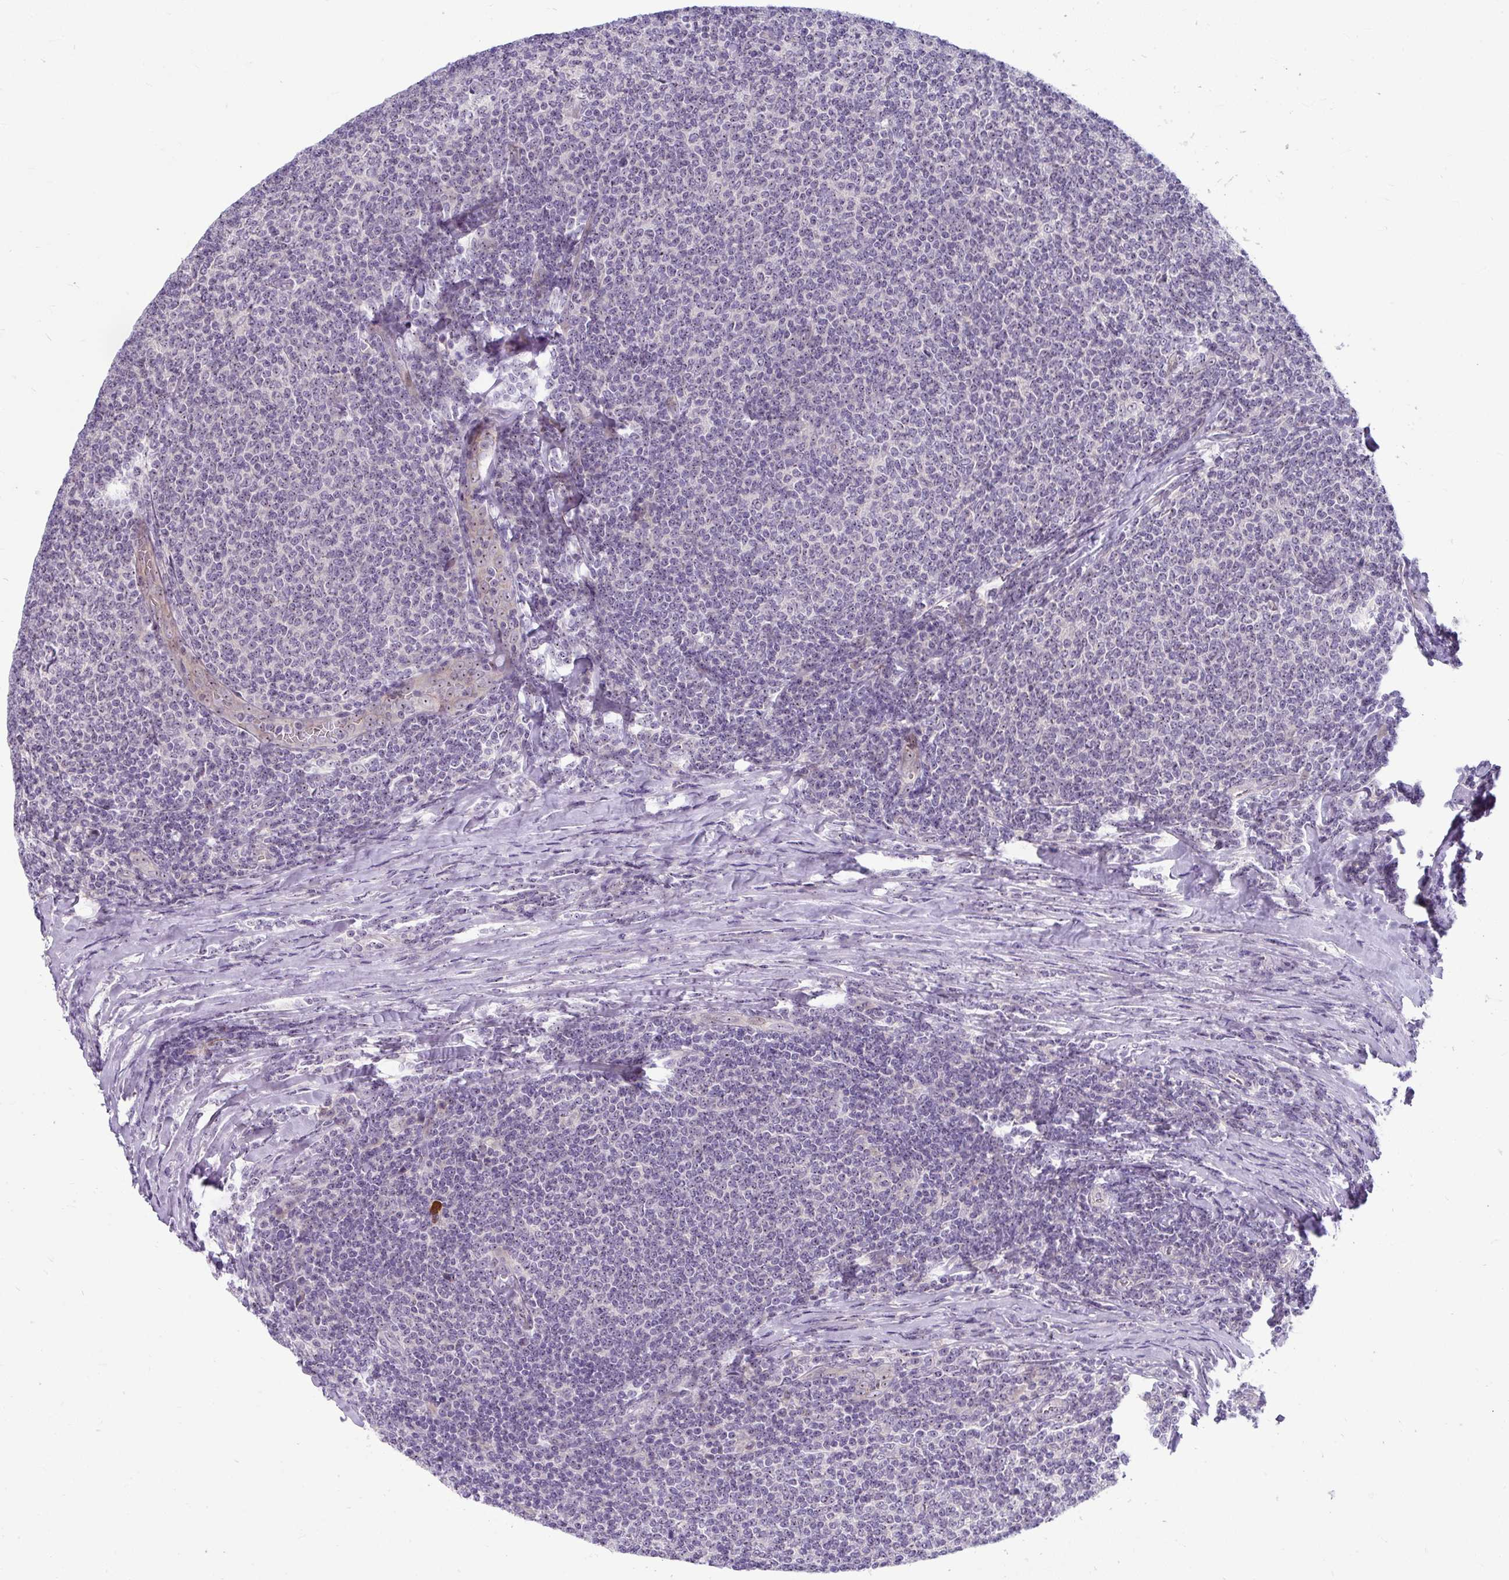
{"staining": {"intensity": "weak", "quantity": "<25%", "location": "nuclear"}, "tissue": "lymphoma", "cell_type": "Tumor cells", "image_type": "cancer", "snomed": [{"axis": "morphology", "description": "Malignant lymphoma, non-Hodgkin's type, Low grade"}, {"axis": "topography", "description": "Lymph node"}], "caption": "Photomicrograph shows no significant protein expression in tumor cells of malignant lymphoma, non-Hodgkin's type (low-grade). Nuclei are stained in blue.", "gene": "MUS81", "patient": {"sex": "male", "age": 52}}